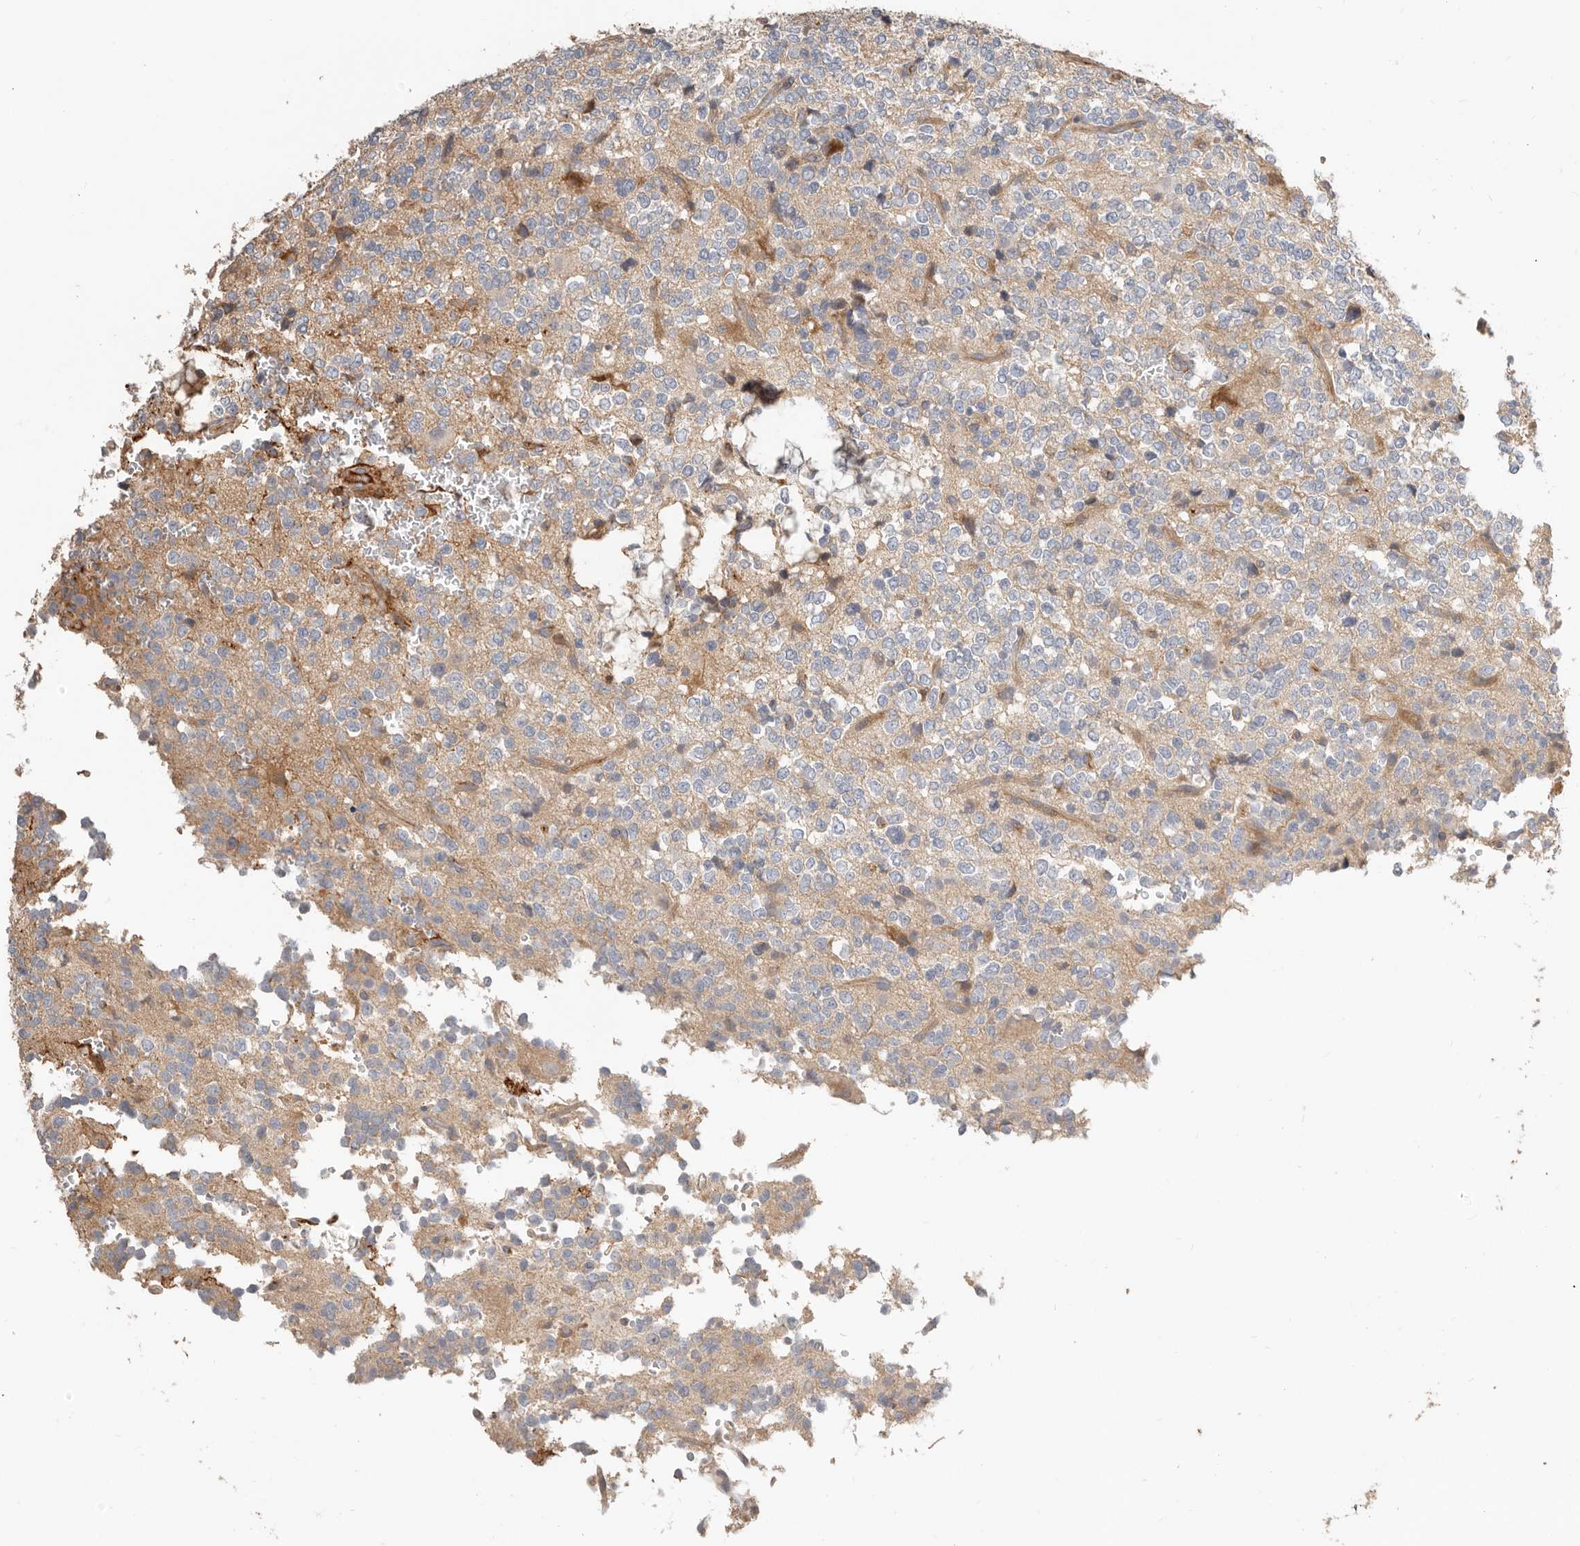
{"staining": {"intensity": "weak", "quantity": "<25%", "location": "cytoplasmic/membranous"}, "tissue": "glioma", "cell_type": "Tumor cells", "image_type": "cancer", "snomed": [{"axis": "morphology", "description": "Glioma, malignant, High grade"}, {"axis": "topography", "description": "Brain"}], "caption": "Immunohistochemical staining of human glioma reveals no significant staining in tumor cells.", "gene": "MTFR2", "patient": {"sex": "female", "age": 62}}